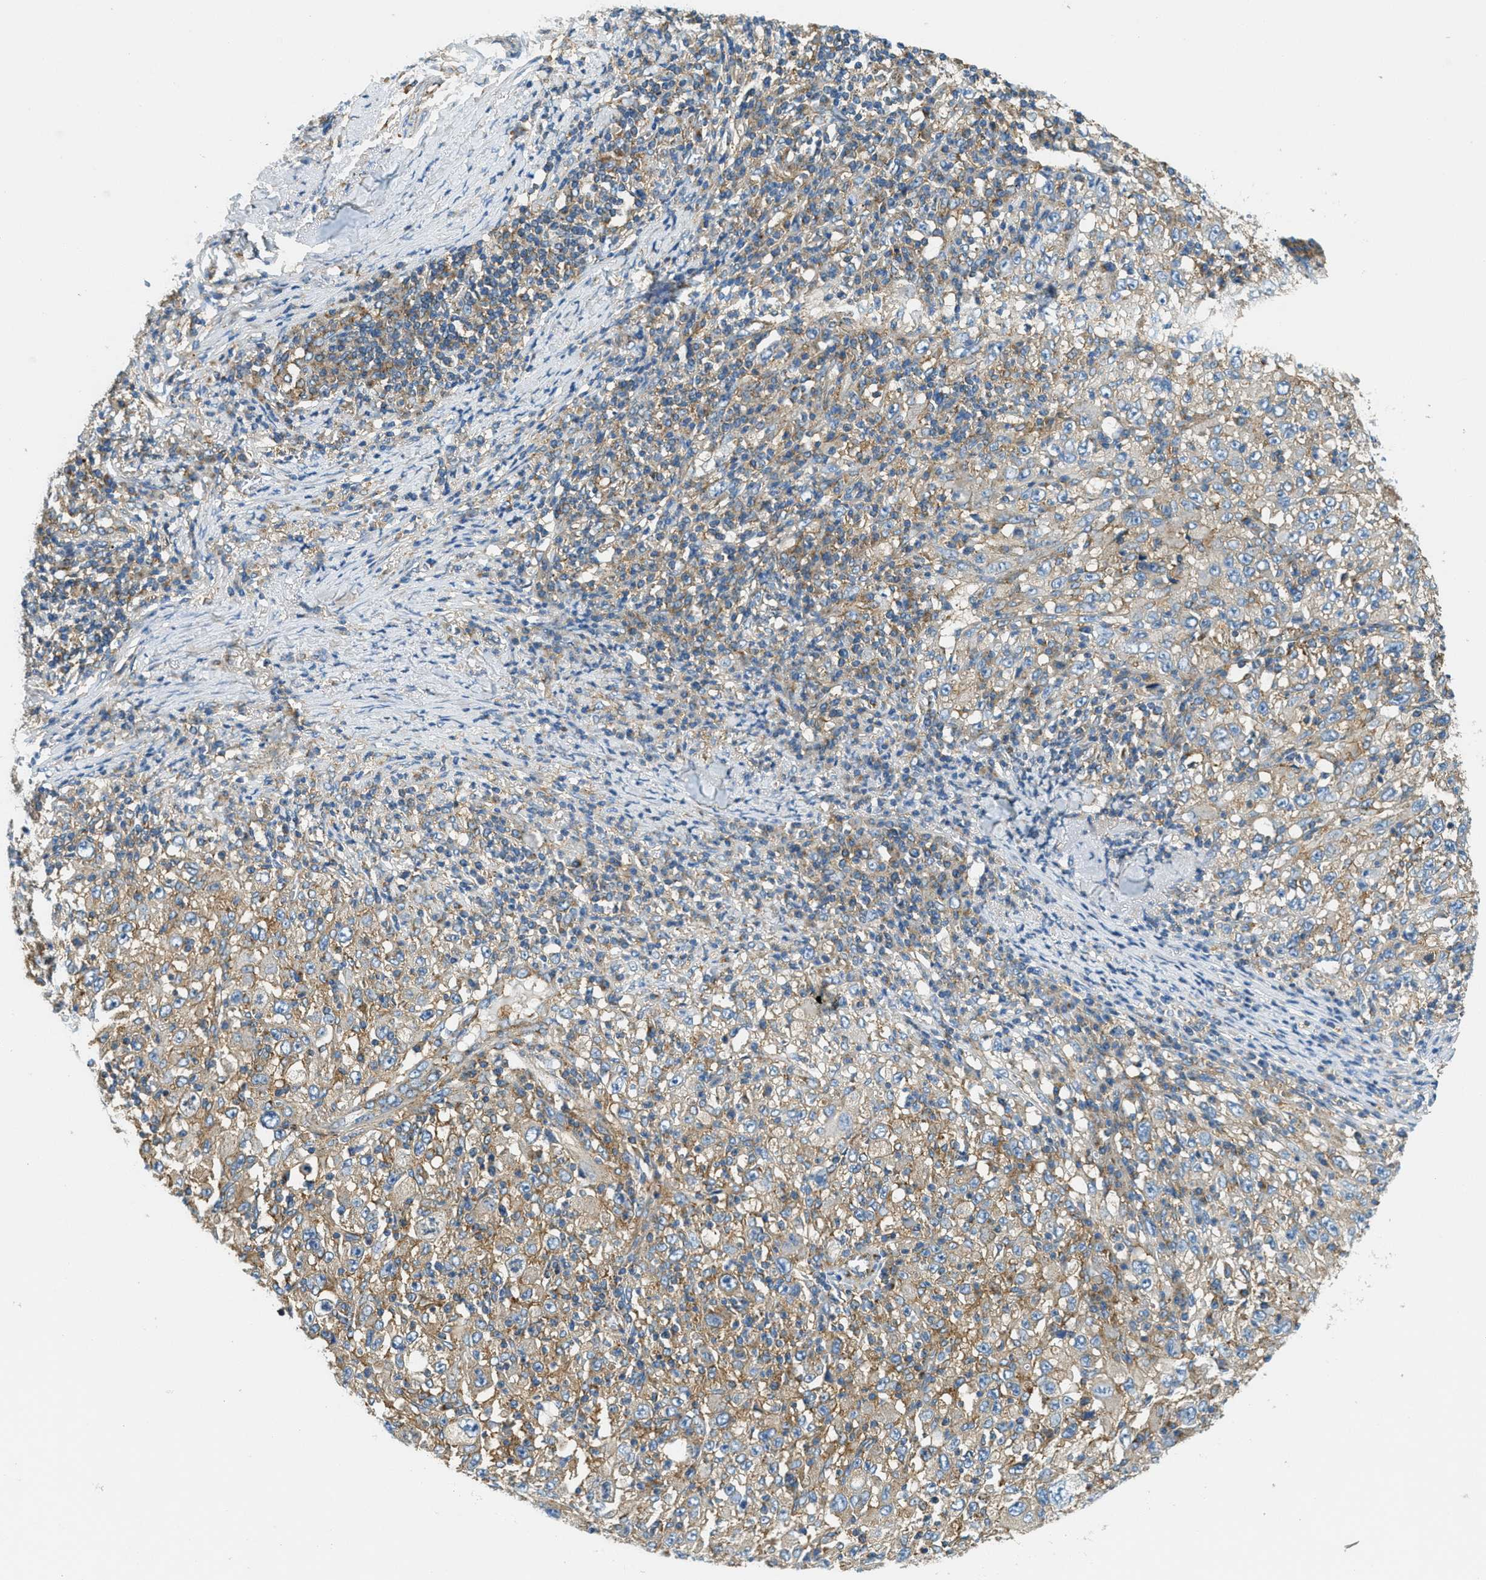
{"staining": {"intensity": "moderate", "quantity": ">75%", "location": "cytoplasmic/membranous"}, "tissue": "melanoma", "cell_type": "Tumor cells", "image_type": "cancer", "snomed": [{"axis": "morphology", "description": "Malignant melanoma, Metastatic site"}, {"axis": "topography", "description": "Skin"}], "caption": "Melanoma stained with DAB IHC reveals medium levels of moderate cytoplasmic/membranous expression in approximately >75% of tumor cells. The staining is performed using DAB brown chromogen to label protein expression. The nuclei are counter-stained blue using hematoxylin.", "gene": "AP2B1", "patient": {"sex": "female", "age": 56}}